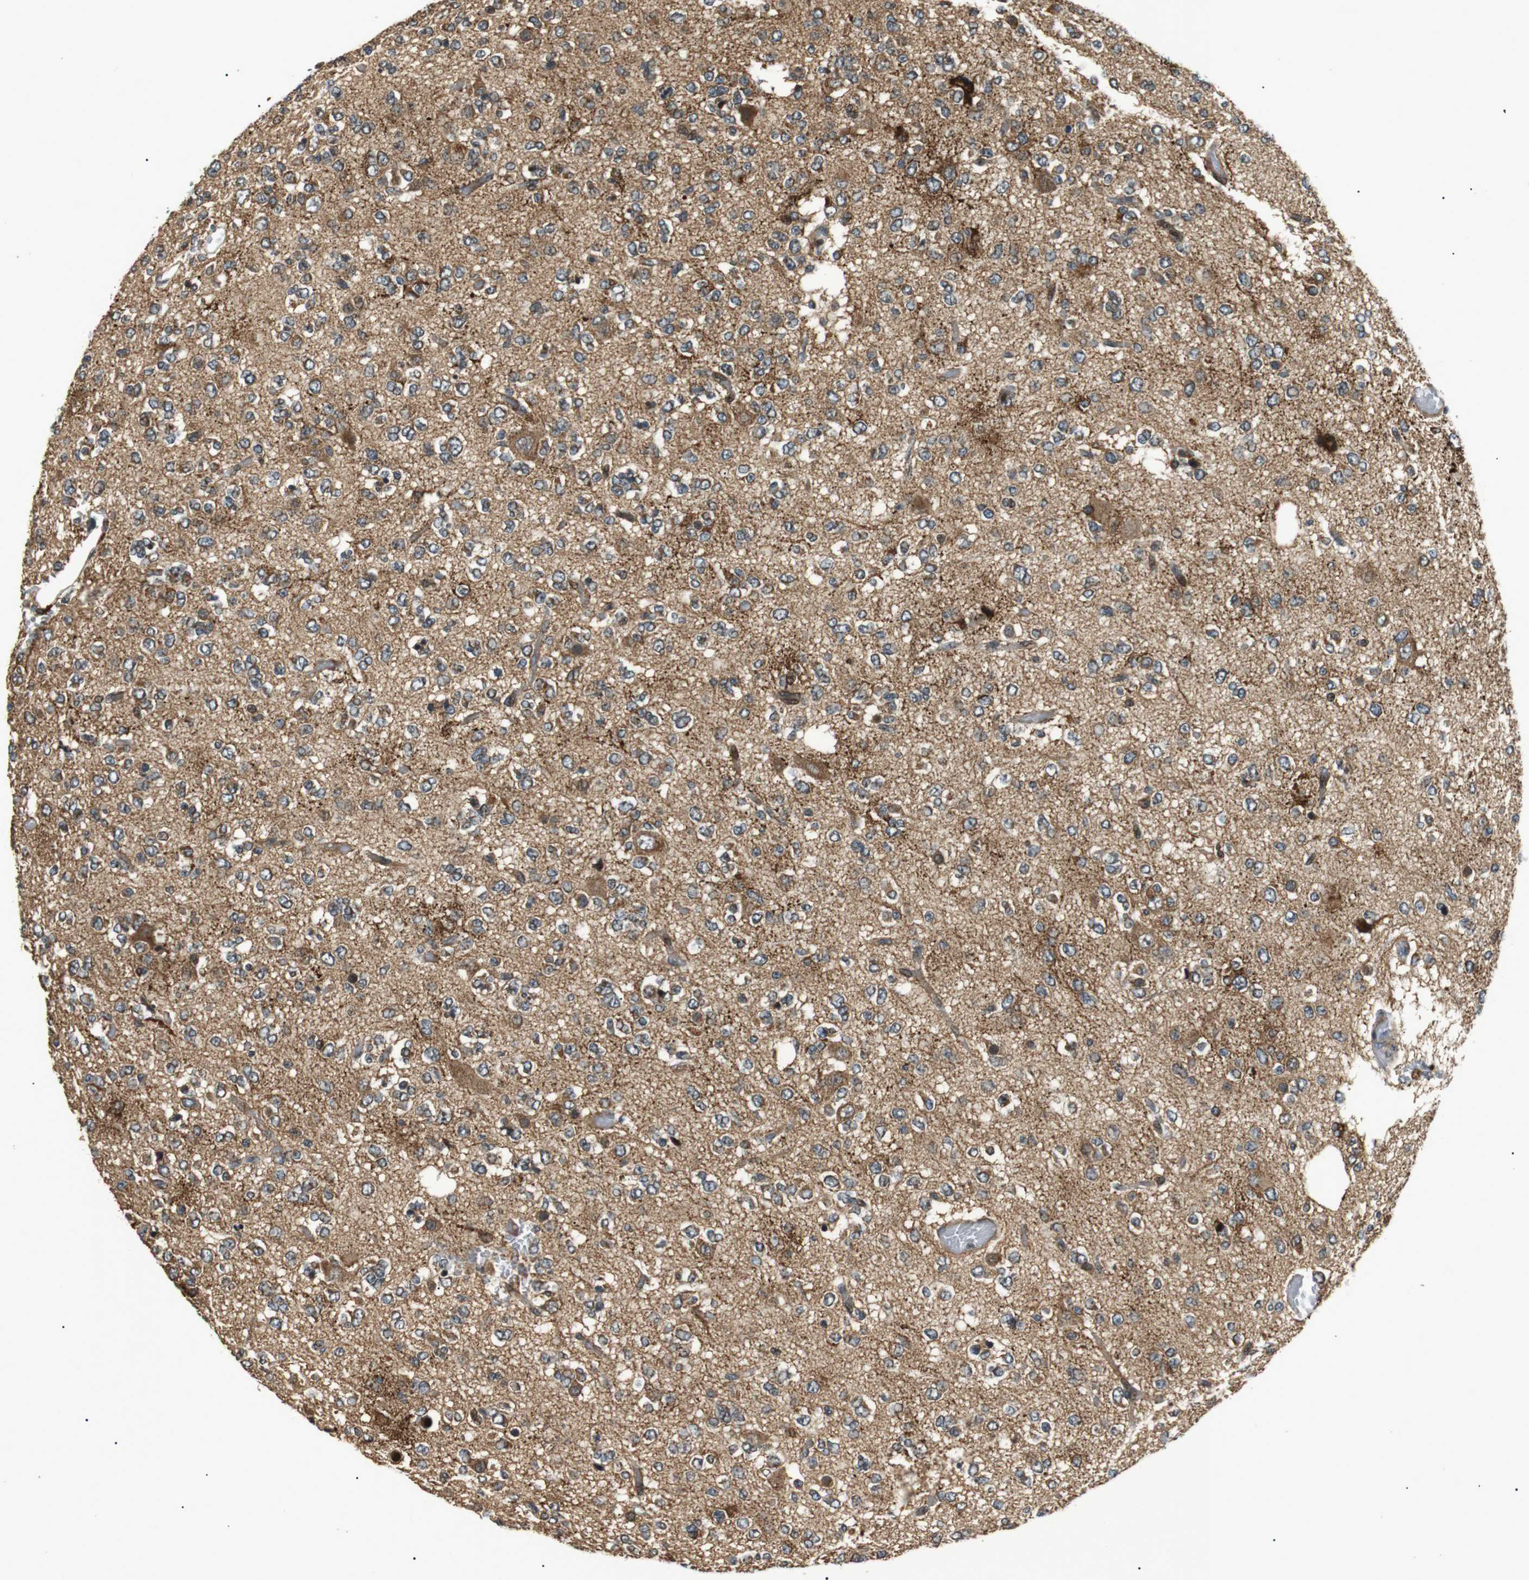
{"staining": {"intensity": "moderate", "quantity": "25%-75%", "location": "cytoplasmic/membranous"}, "tissue": "glioma", "cell_type": "Tumor cells", "image_type": "cancer", "snomed": [{"axis": "morphology", "description": "Glioma, malignant, Low grade"}, {"axis": "topography", "description": "Brain"}], "caption": "A brown stain highlights moderate cytoplasmic/membranous staining of a protein in human glioma tumor cells.", "gene": "HSPA13", "patient": {"sex": "male", "age": 38}}